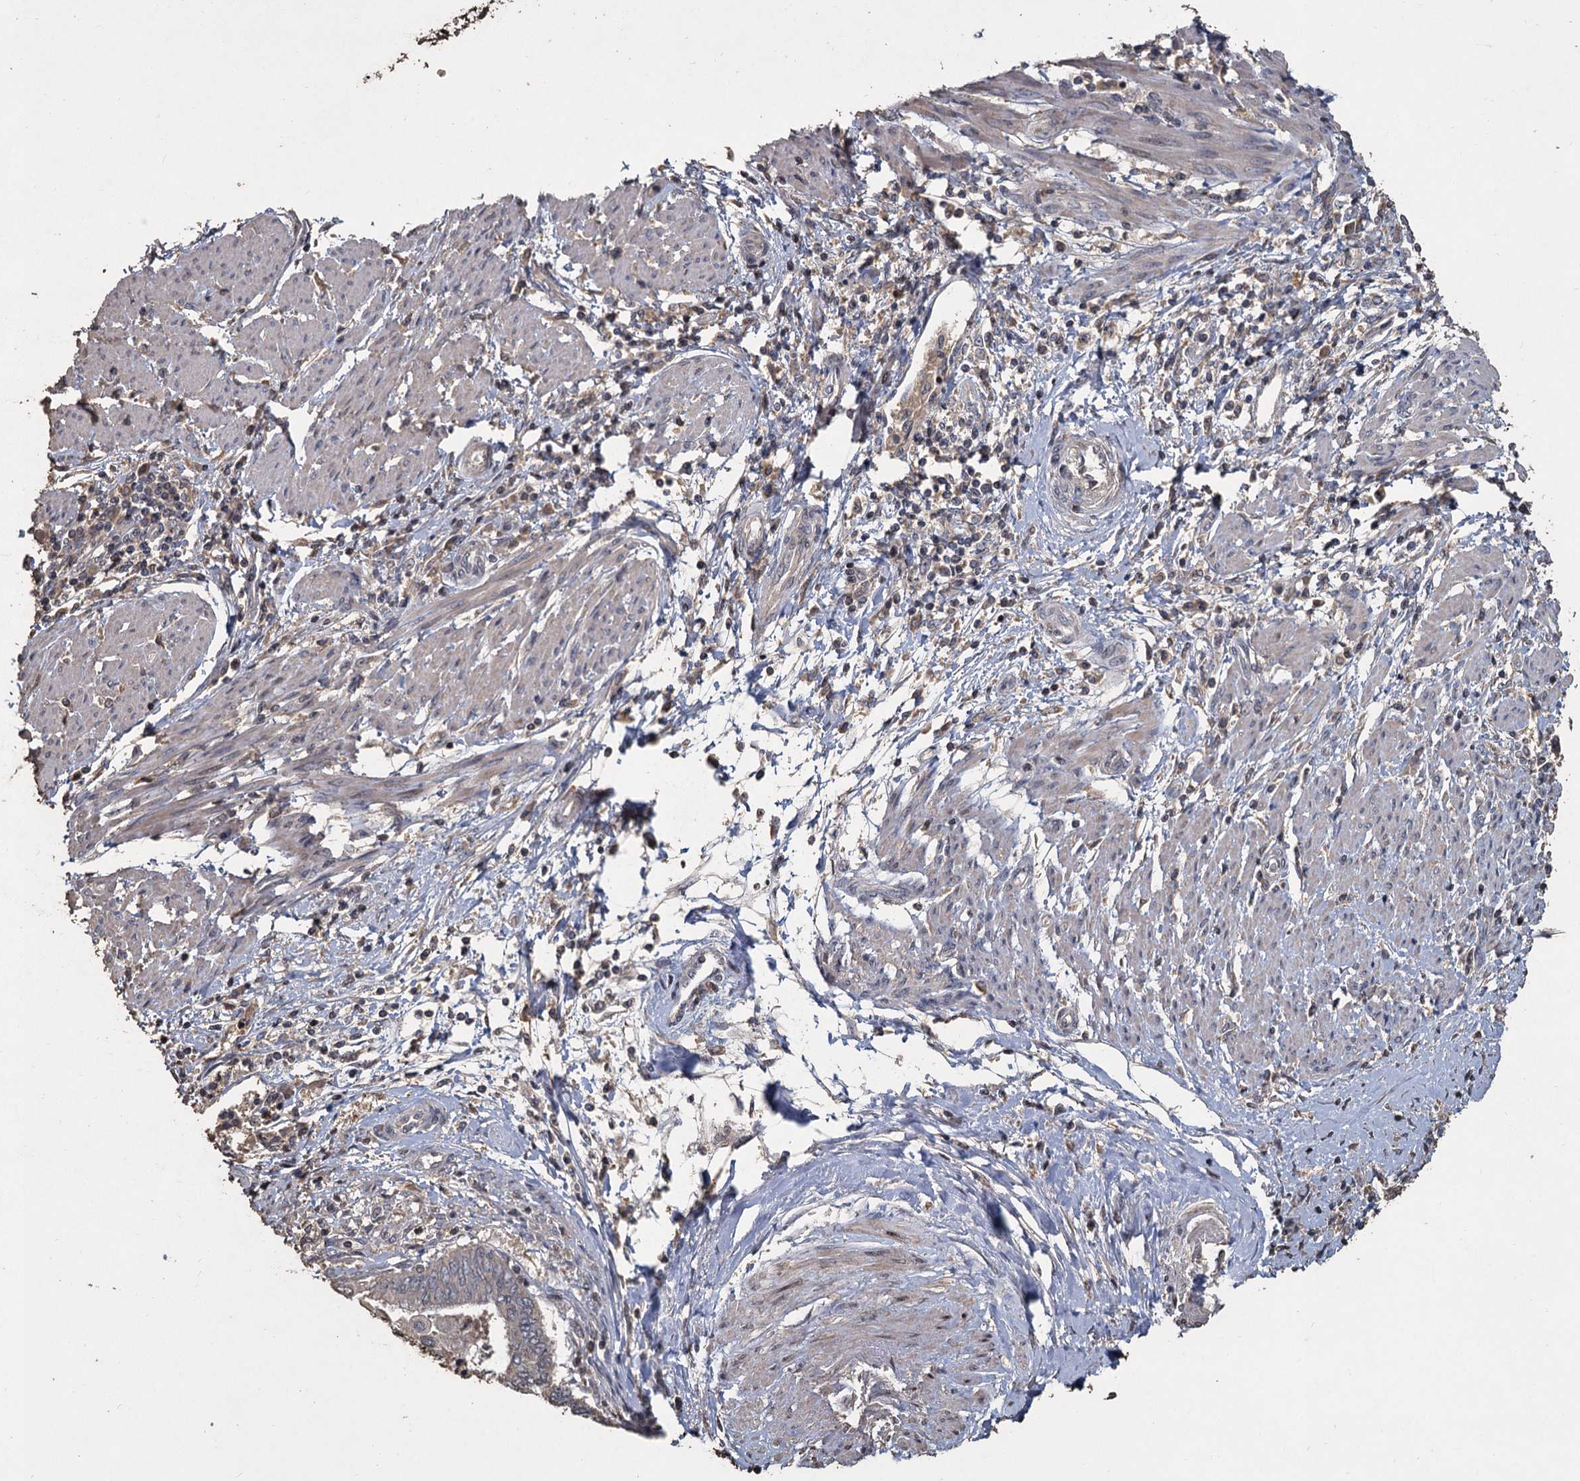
{"staining": {"intensity": "negative", "quantity": "none", "location": "none"}, "tissue": "endometrial cancer", "cell_type": "Tumor cells", "image_type": "cancer", "snomed": [{"axis": "morphology", "description": "Adenocarcinoma, NOS"}, {"axis": "topography", "description": "Uterus"}, {"axis": "topography", "description": "Endometrium"}], "caption": "Immunohistochemistry of endometrial adenocarcinoma shows no expression in tumor cells.", "gene": "CCDC61", "patient": {"sex": "female", "age": 70}}